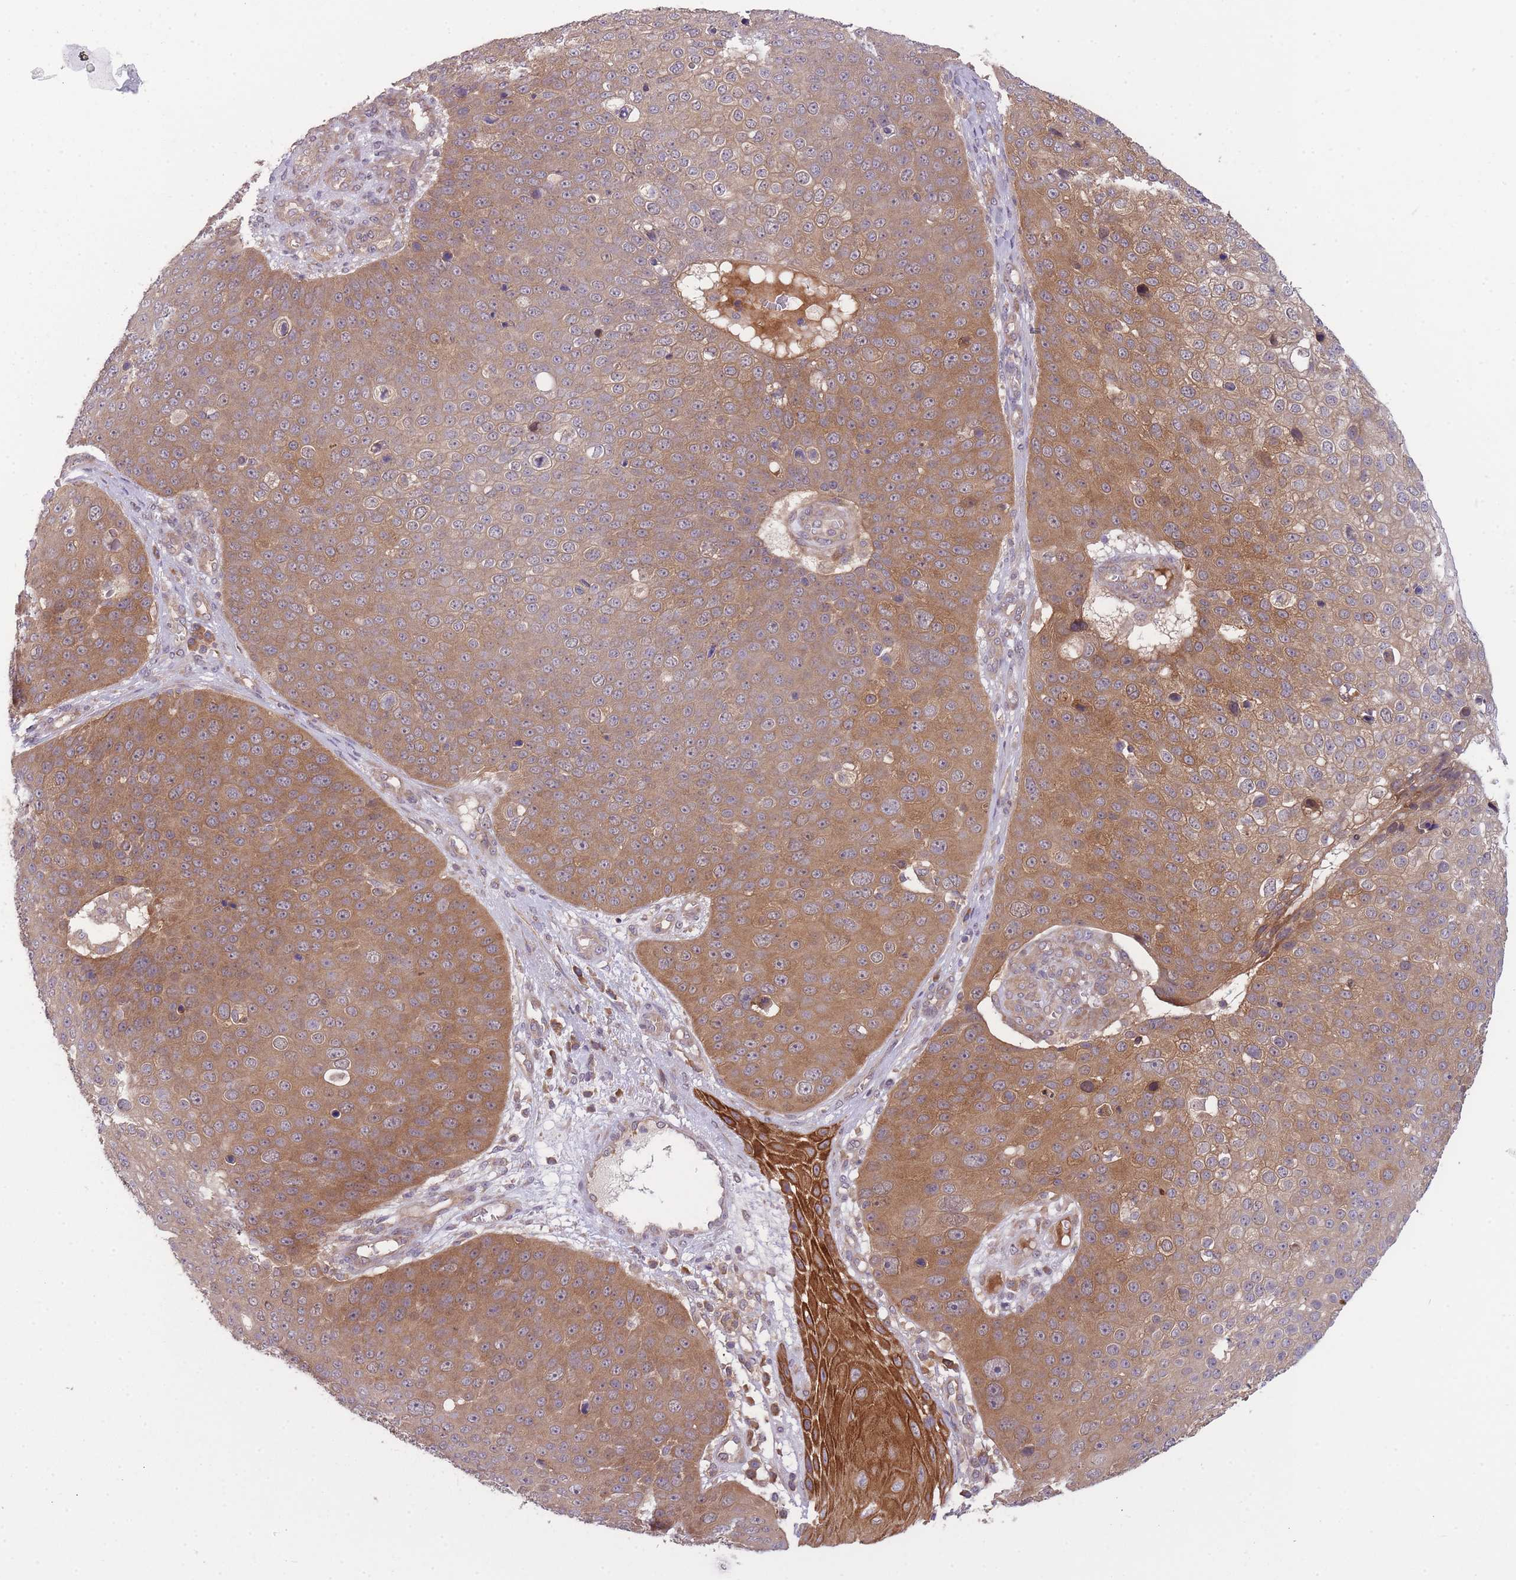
{"staining": {"intensity": "moderate", "quantity": ">75%", "location": "cytoplasmic/membranous"}, "tissue": "skin cancer", "cell_type": "Tumor cells", "image_type": "cancer", "snomed": [{"axis": "morphology", "description": "Squamous cell carcinoma, NOS"}, {"axis": "topography", "description": "Skin"}], "caption": "The immunohistochemical stain labels moderate cytoplasmic/membranous staining in tumor cells of squamous cell carcinoma (skin) tissue. The staining was performed using DAB to visualize the protein expression in brown, while the nuclei were stained in blue with hematoxylin (Magnification: 20x).", "gene": "PFDN6", "patient": {"sex": "male", "age": 71}}